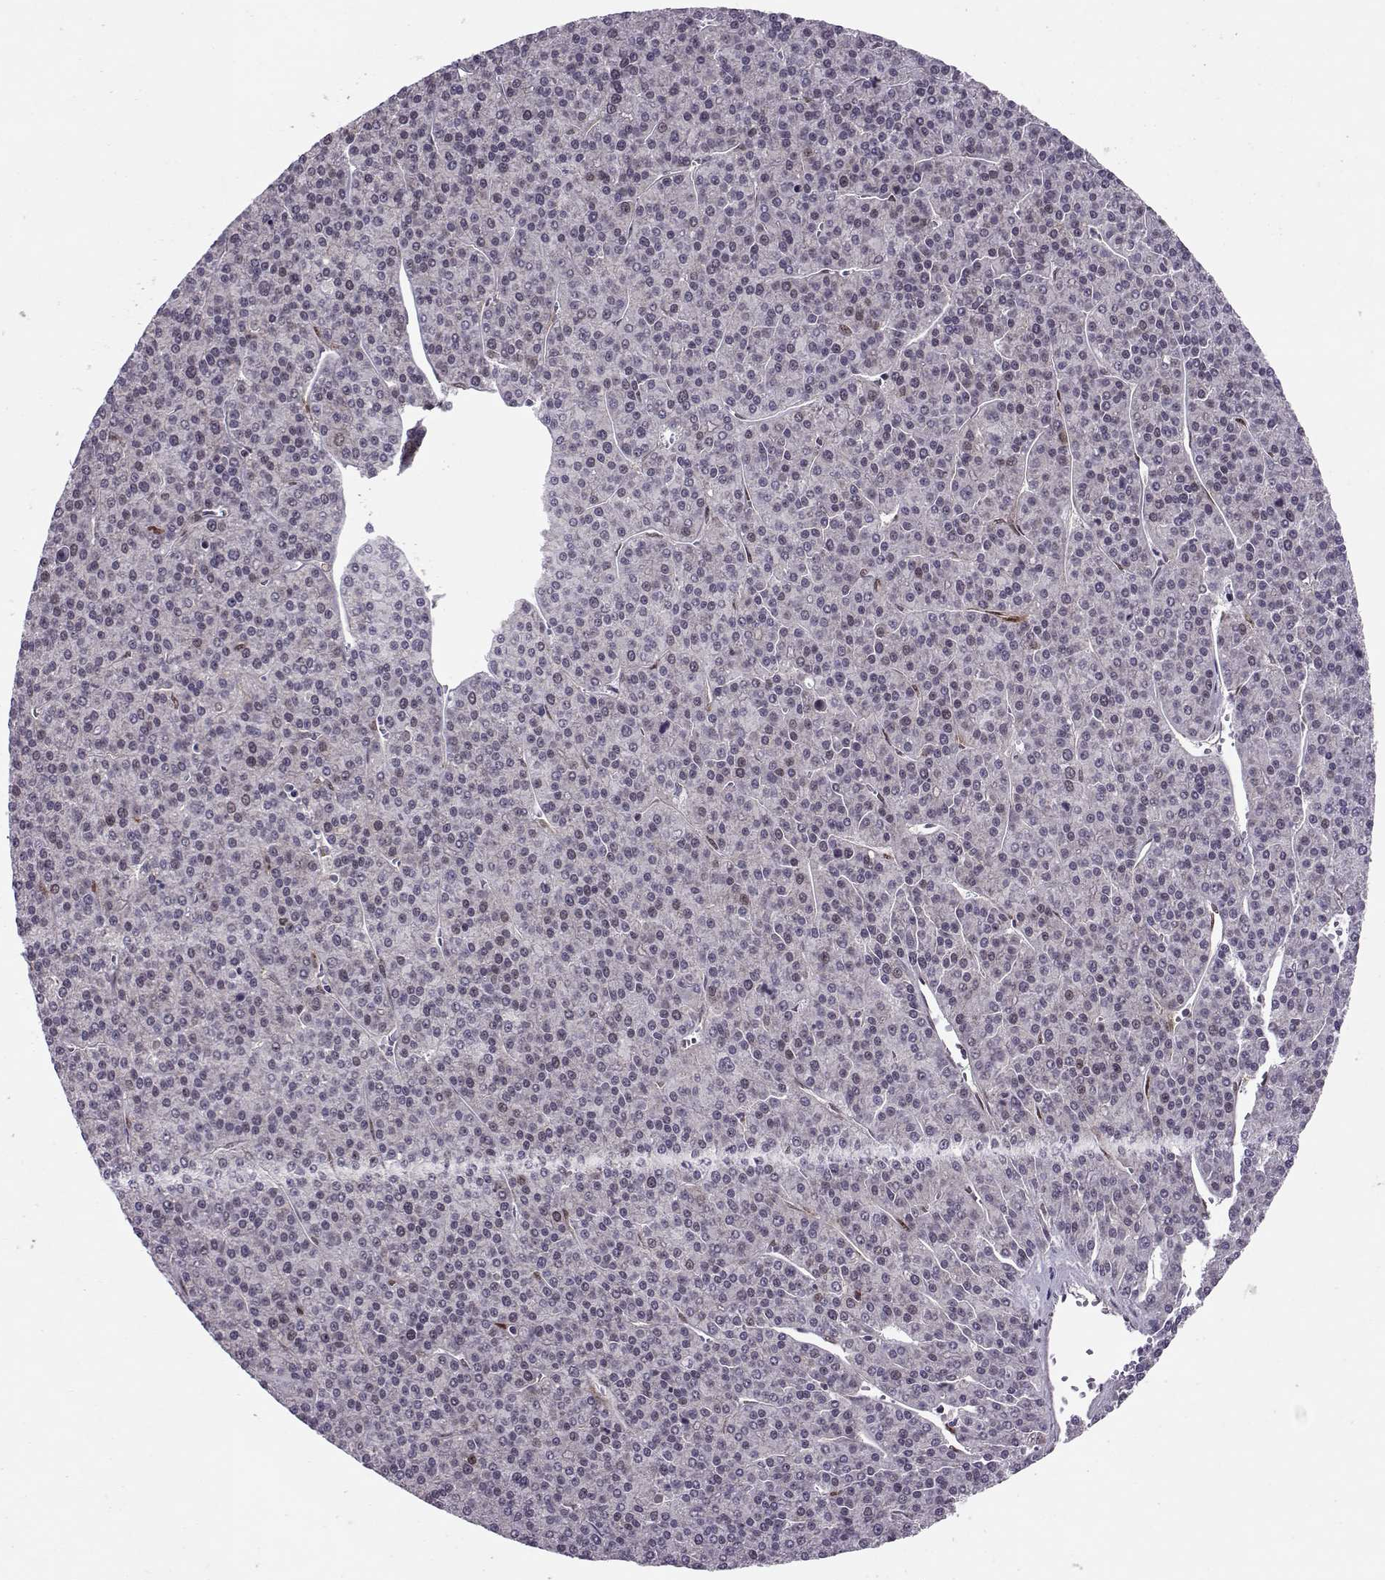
{"staining": {"intensity": "negative", "quantity": "none", "location": "none"}, "tissue": "liver cancer", "cell_type": "Tumor cells", "image_type": "cancer", "snomed": [{"axis": "morphology", "description": "Carcinoma, Hepatocellular, NOS"}, {"axis": "topography", "description": "Liver"}], "caption": "This photomicrograph is of liver hepatocellular carcinoma stained with IHC to label a protein in brown with the nuclei are counter-stained blue. There is no positivity in tumor cells. (Brightfield microscopy of DAB (3,3'-diaminobenzidine) IHC at high magnification).", "gene": "CDK4", "patient": {"sex": "female", "age": 58}}